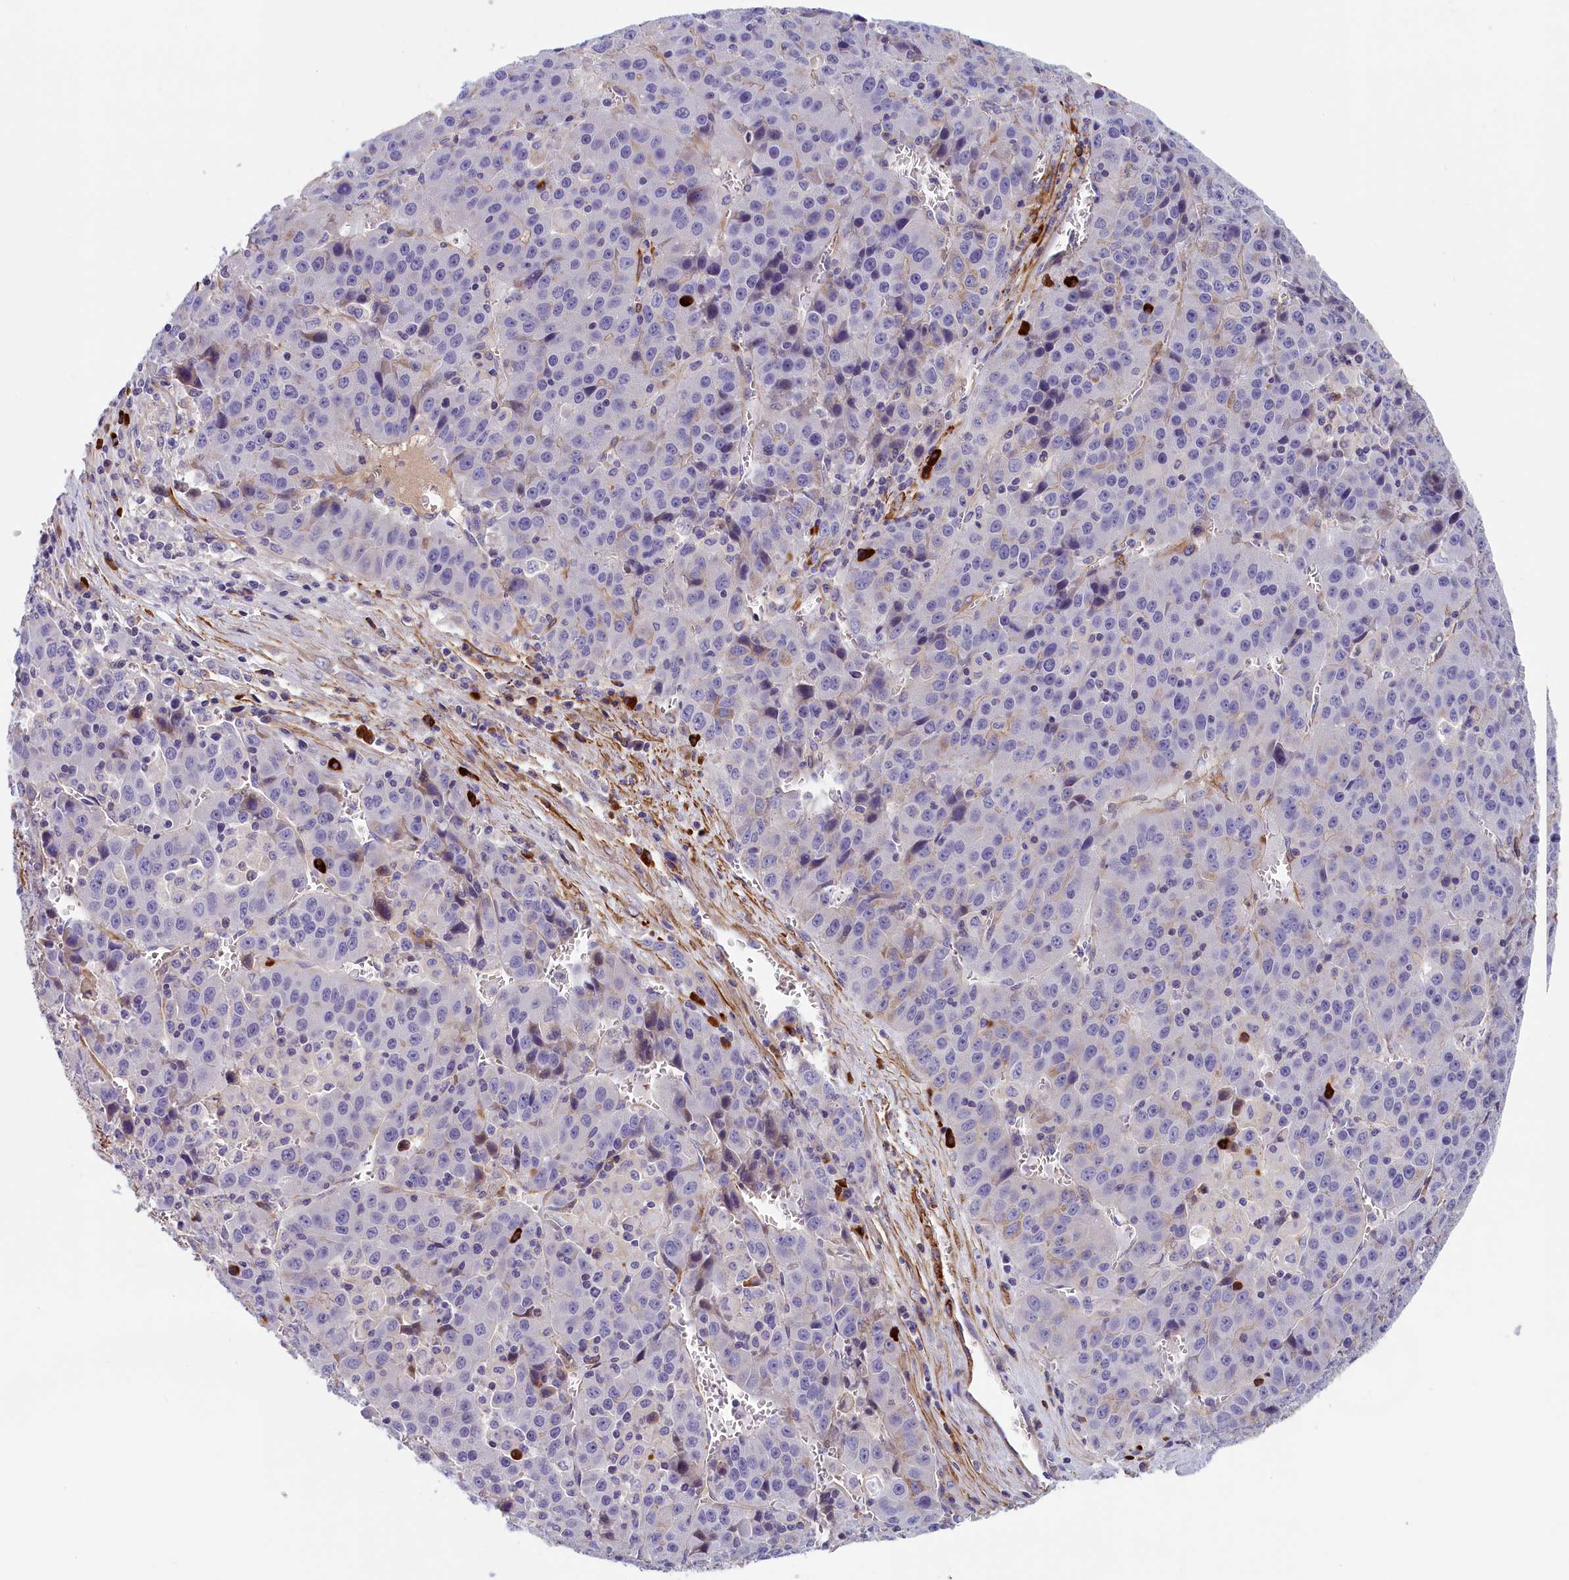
{"staining": {"intensity": "negative", "quantity": "none", "location": "none"}, "tissue": "liver cancer", "cell_type": "Tumor cells", "image_type": "cancer", "snomed": [{"axis": "morphology", "description": "Carcinoma, Hepatocellular, NOS"}, {"axis": "topography", "description": "Liver"}], "caption": "Immunohistochemistry micrograph of neoplastic tissue: human hepatocellular carcinoma (liver) stained with DAB (3,3'-diaminobenzidine) demonstrates no significant protein expression in tumor cells.", "gene": "BCL2L13", "patient": {"sex": "female", "age": 53}}